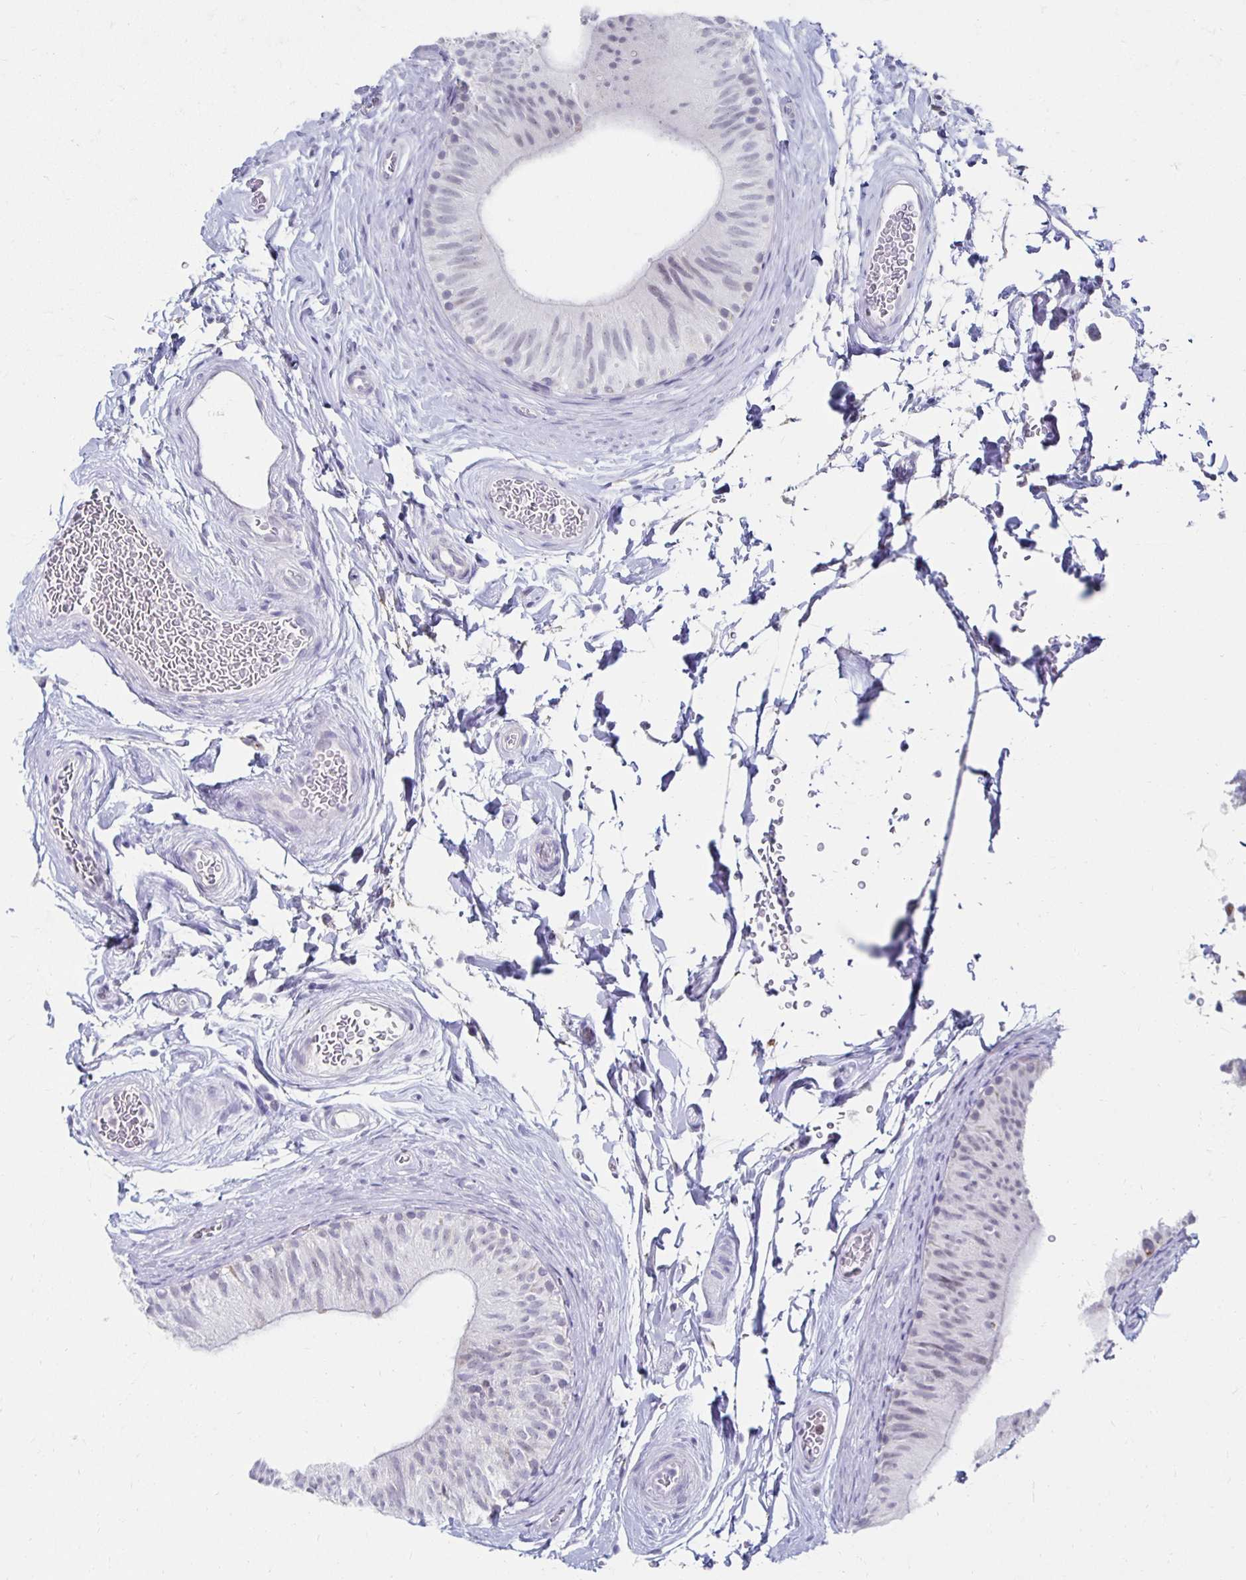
{"staining": {"intensity": "negative", "quantity": "none", "location": "none"}, "tissue": "epididymis", "cell_type": "Glandular cells", "image_type": "normal", "snomed": [{"axis": "morphology", "description": "Normal tissue, NOS"}, {"axis": "topography", "description": "Epididymis, spermatic cord, NOS"}, {"axis": "topography", "description": "Epididymis"}], "caption": "An immunohistochemistry (IHC) histopathology image of benign epididymis is shown. There is no staining in glandular cells of epididymis. The staining is performed using DAB (3,3'-diaminobenzidine) brown chromogen with nuclei counter-stained in using hematoxylin.", "gene": "NOCT", "patient": {"sex": "male", "age": 31}}